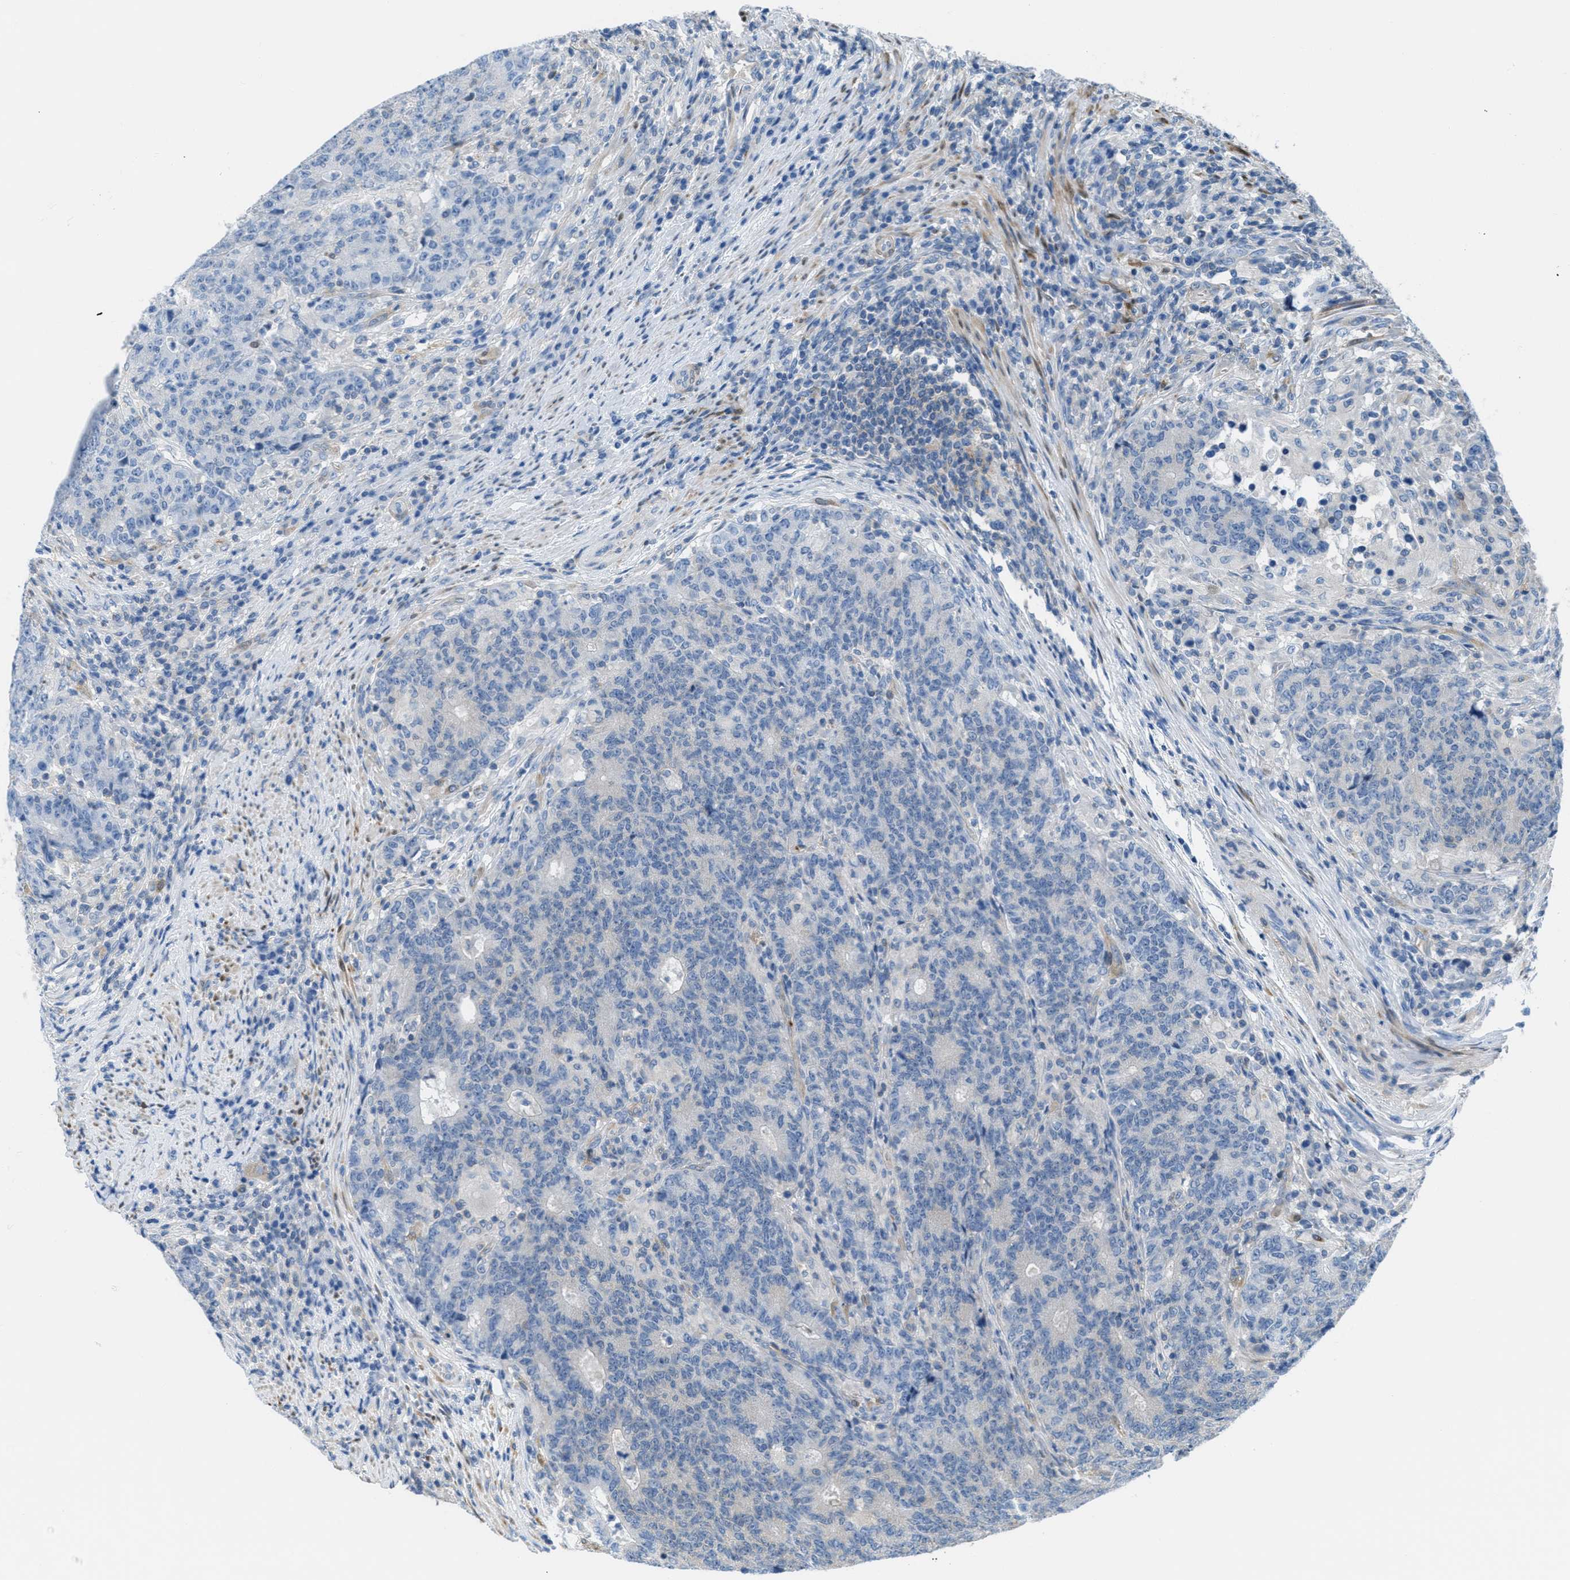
{"staining": {"intensity": "negative", "quantity": "none", "location": "none"}, "tissue": "colorectal cancer", "cell_type": "Tumor cells", "image_type": "cancer", "snomed": [{"axis": "morphology", "description": "Normal tissue, NOS"}, {"axis": "morphology", "description": "Adenocarcinoma, NOS"}, {"axis": "topography", "description": "Colon"}], "caption": "Tumor cells show no significant staining in colorectal adenocarcinoma.", "gene": "MAPRE2", "patient": {"sex": "female", "age": 75}}